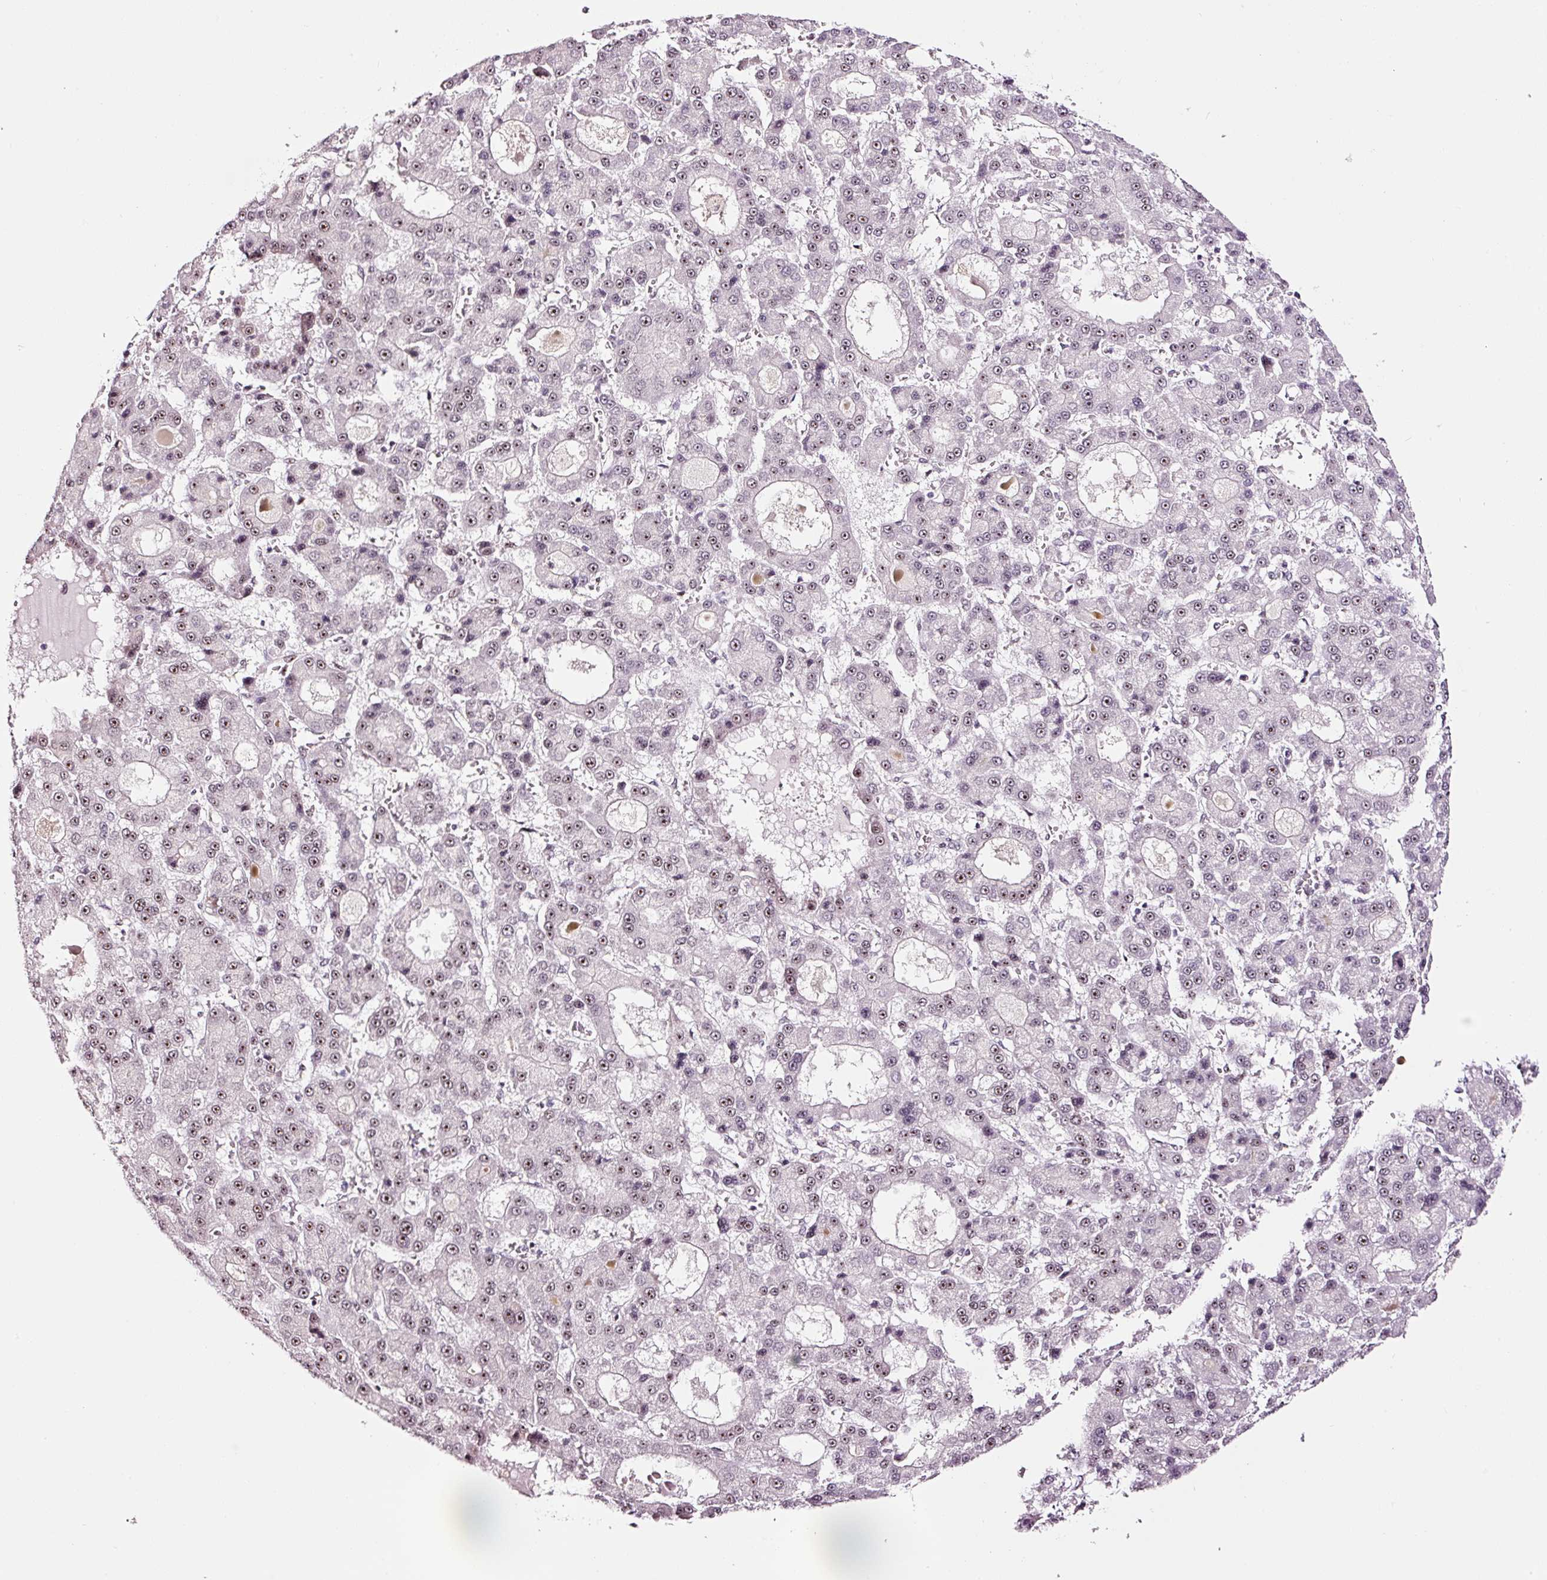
{"staining": {"intensity": "moderate", "quantity": "25%-75%", "location": "nuclear"}, "tissue": "liver cancer", "cell_type": "Tumor cells", "image_type": "cancer", "snomed": [{"axis": "morphology", "description": "Carcinoma, Hepatocellular, NOS"}, {"axis": "topography", "description": "Liver"}], "caption": "Immunohistochemistry (IHC) staining of liver cancer (hepatocellular carcinoma), which exhibits medium levels of moderate nuclear positivity in approximately 25%-75% of tumor cells indicating moderate nuclear protein staining. The staining was performed using DAB (brown) for protein detection and nuclei were counterstained in hematoxylin (blue).", "gene": "GNL3", "patient": {"sex": "male", "age": 70}}